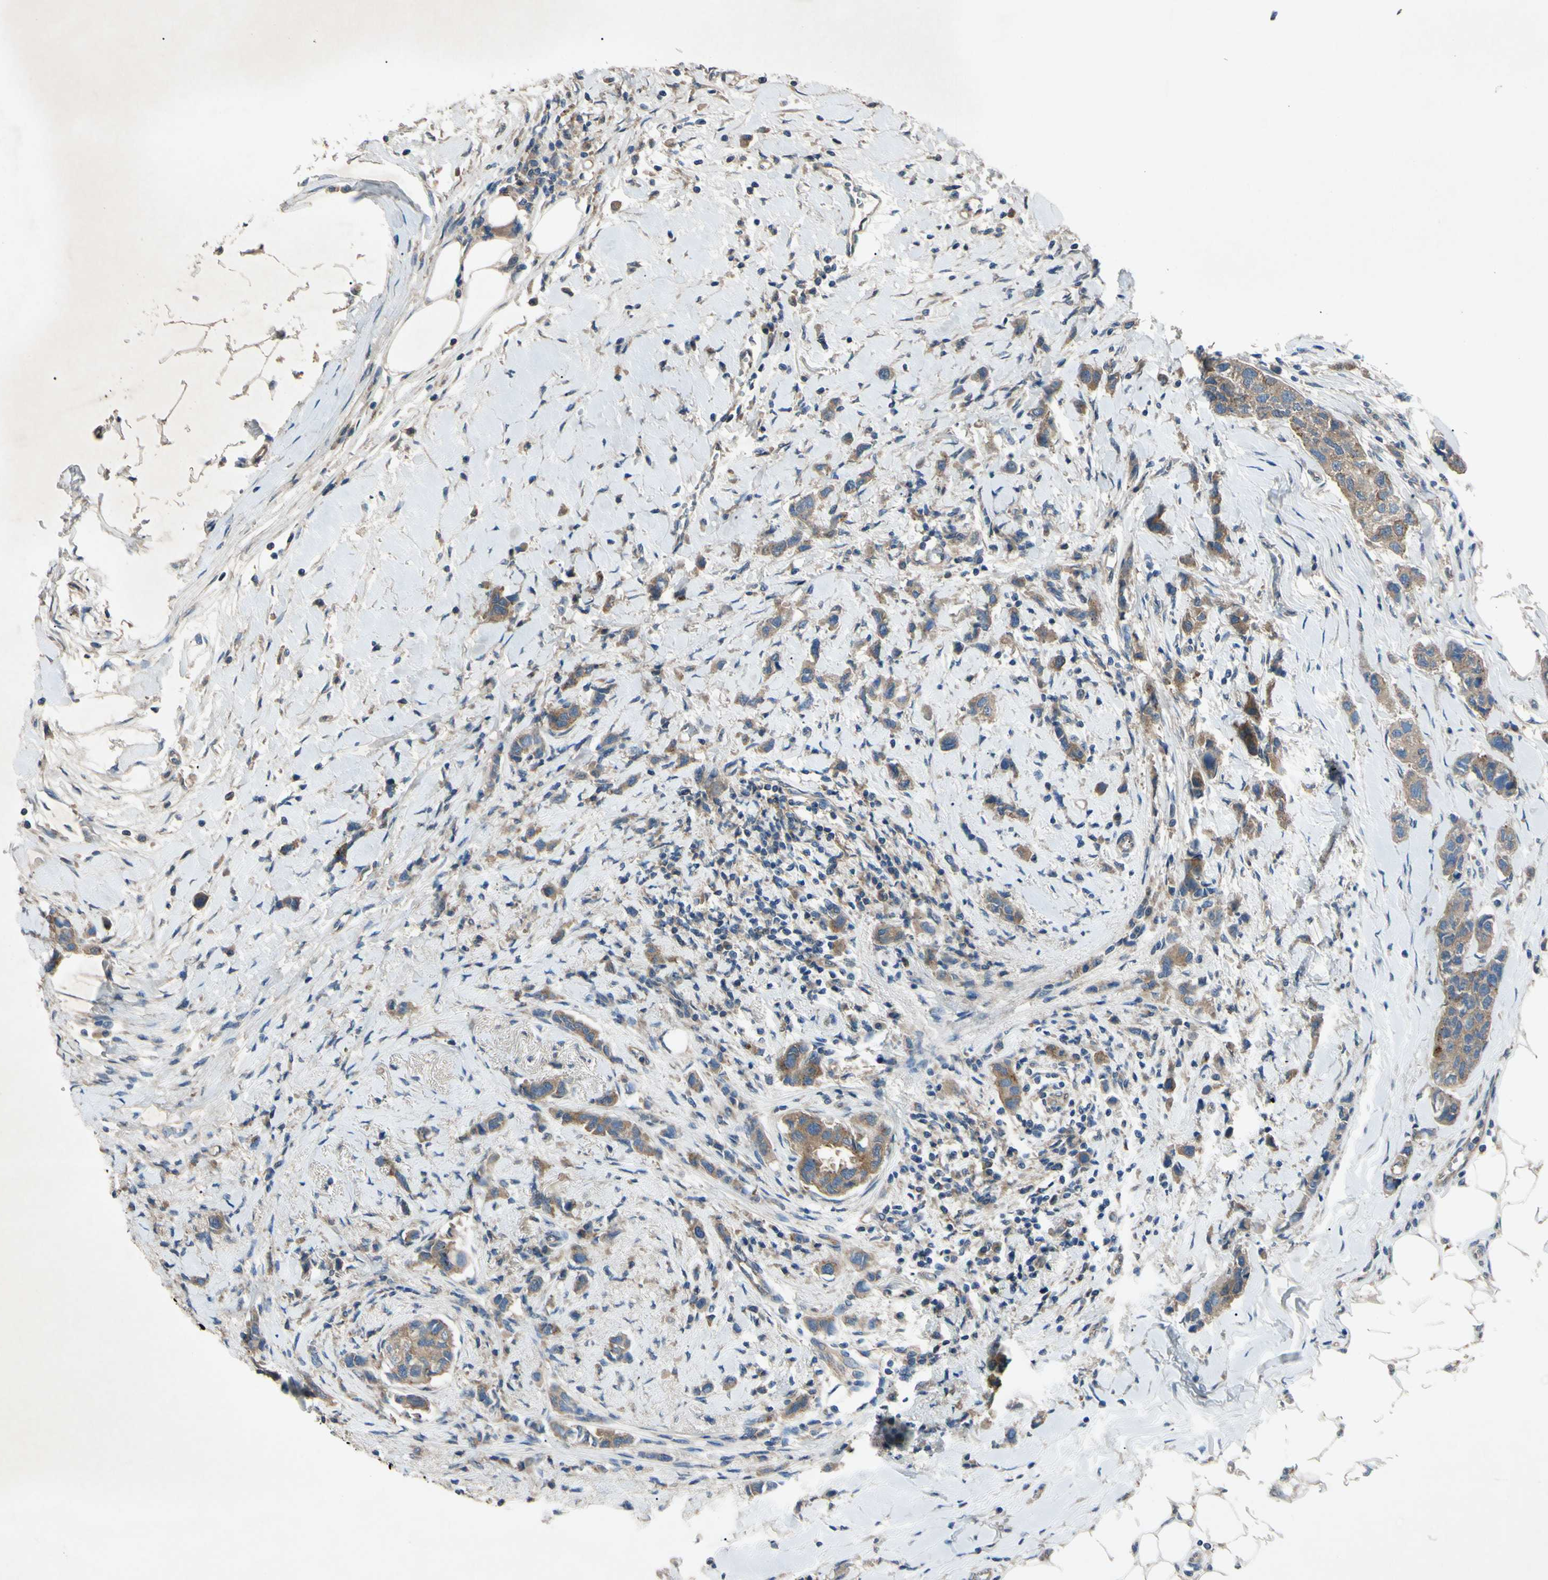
{"staining": {"intensity": "moderate", "quantity": ">75%", "location": "cytoplasmic/membranous"}, "tissue": "breast cancer", "cell_type": "Tumor cells", "image_type": "cancer", "snomed": [{"axis": "morphology", "description": "Normal tissue, NOS"}, {"axis": "morphology", "description": "Duct carcinoma"}, {"axis": "topography", "description": "Breast"}], "caption": "Moderate cytoplasmic/membranous protein expression is appreciated in approximately >75% of tumor cells in breast infiltrating ductal carcinoma. (IHC, brightfield microscopy, high magnification).", "gene": "HILPDA", "patient": {"sex": "female", "age": 50}}